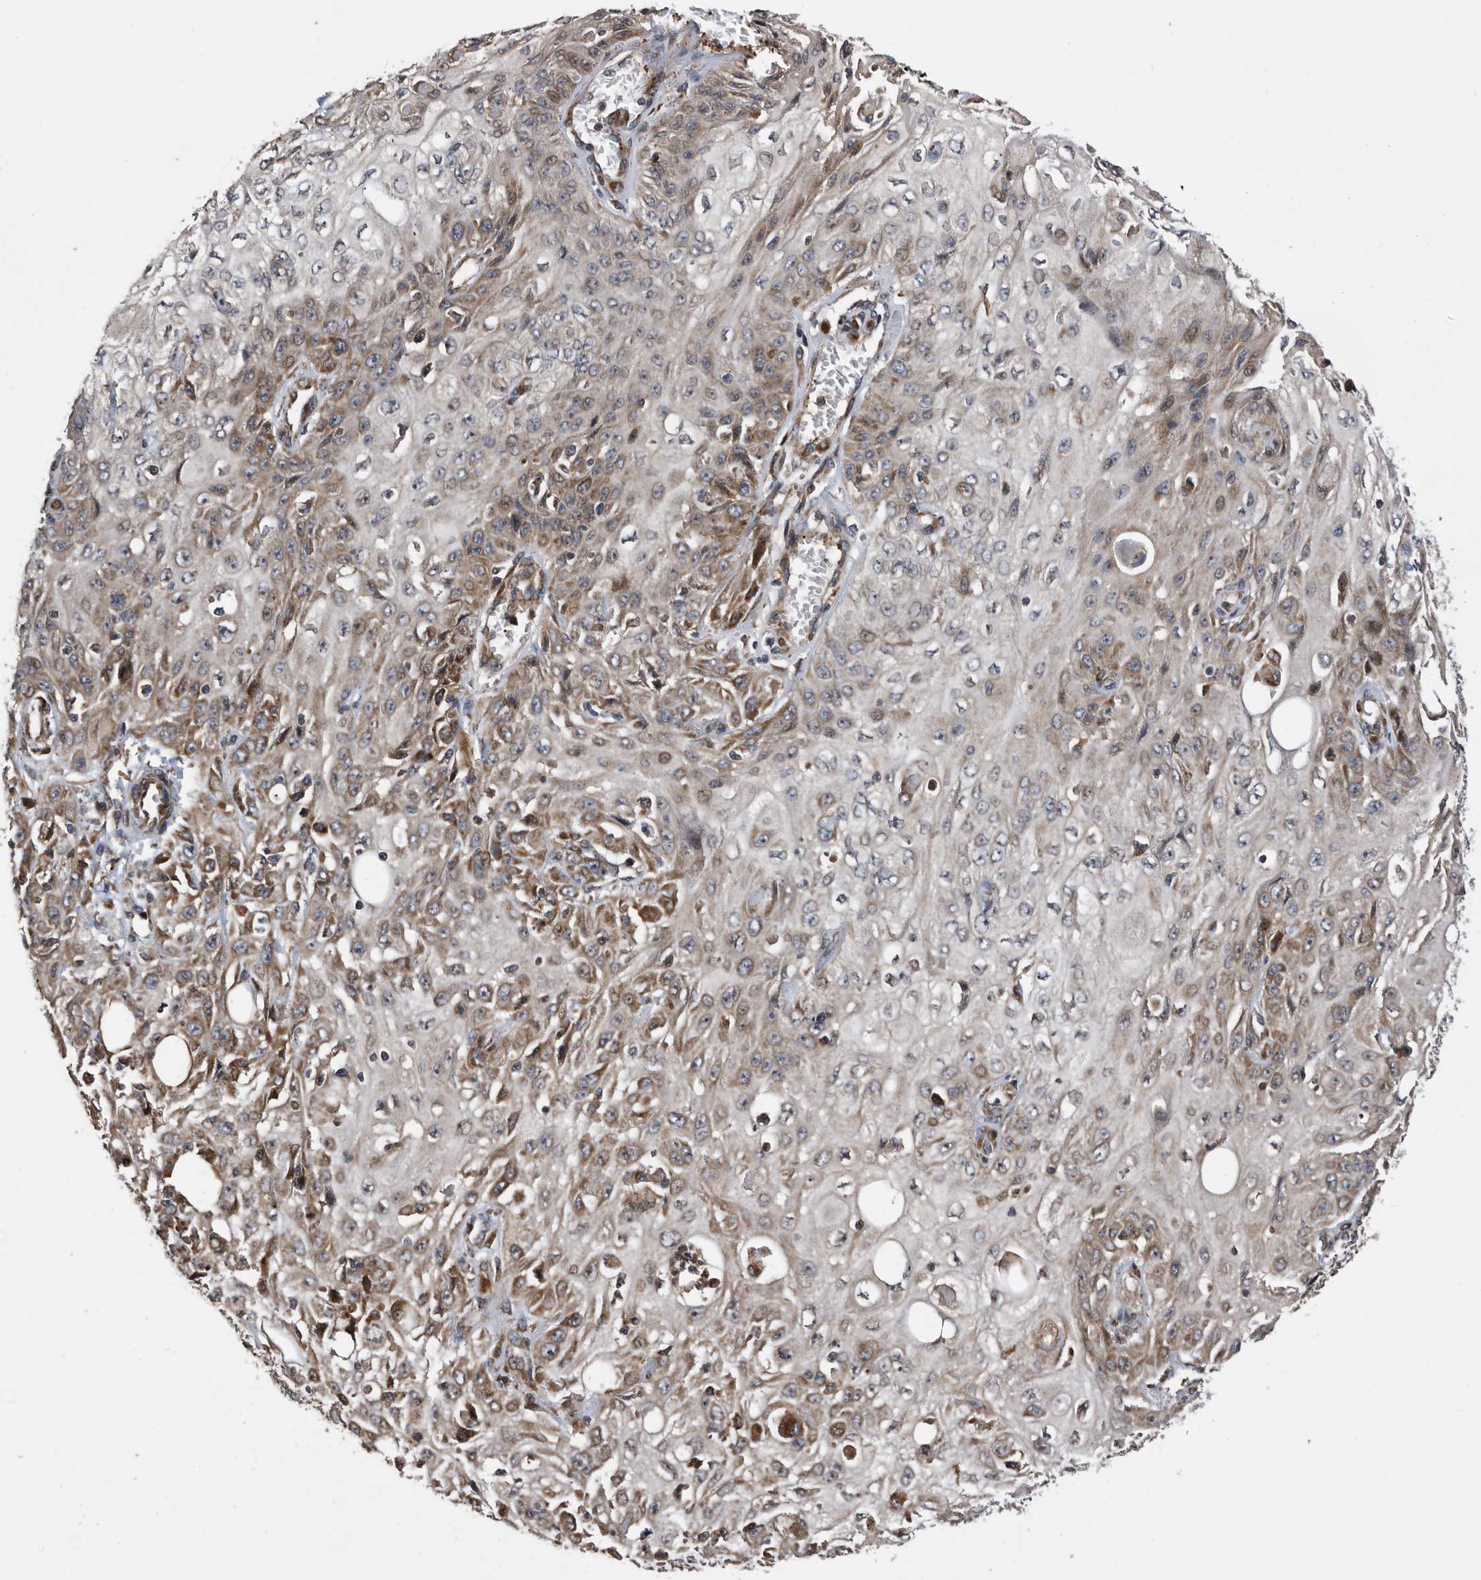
{"staining": {"intensity": "moderate", "quantity": "<25%", "location": "cytoplasmic/membranous"}, "tissue": "skin cancer", "cell_type": "Tumor cells", "image_type": "cancer", "snomed": [{"axis": "morphology", "description": "Squamous cell carcinoma, NOS"}, {"axis": "morphology", "description": "Squamous cell carcinoma, metastatic, NOS"}, {"axis": "topography", "description": "Skin"}, {"axis": "topography", "description": "Lymph node"}], "caption": "High-power microscopy captured an immunohistochemistry (IHC) photomicrograph of skin cancer (squamous cell carcinoma), revealing moderate cytoplasmic/membranous expression in about <25% of tumor cells. (DAB IHC with brightfield microscopy, high magnification).", "gene": "SERINC2", "patient": {"sex": "male", "age": 75}}